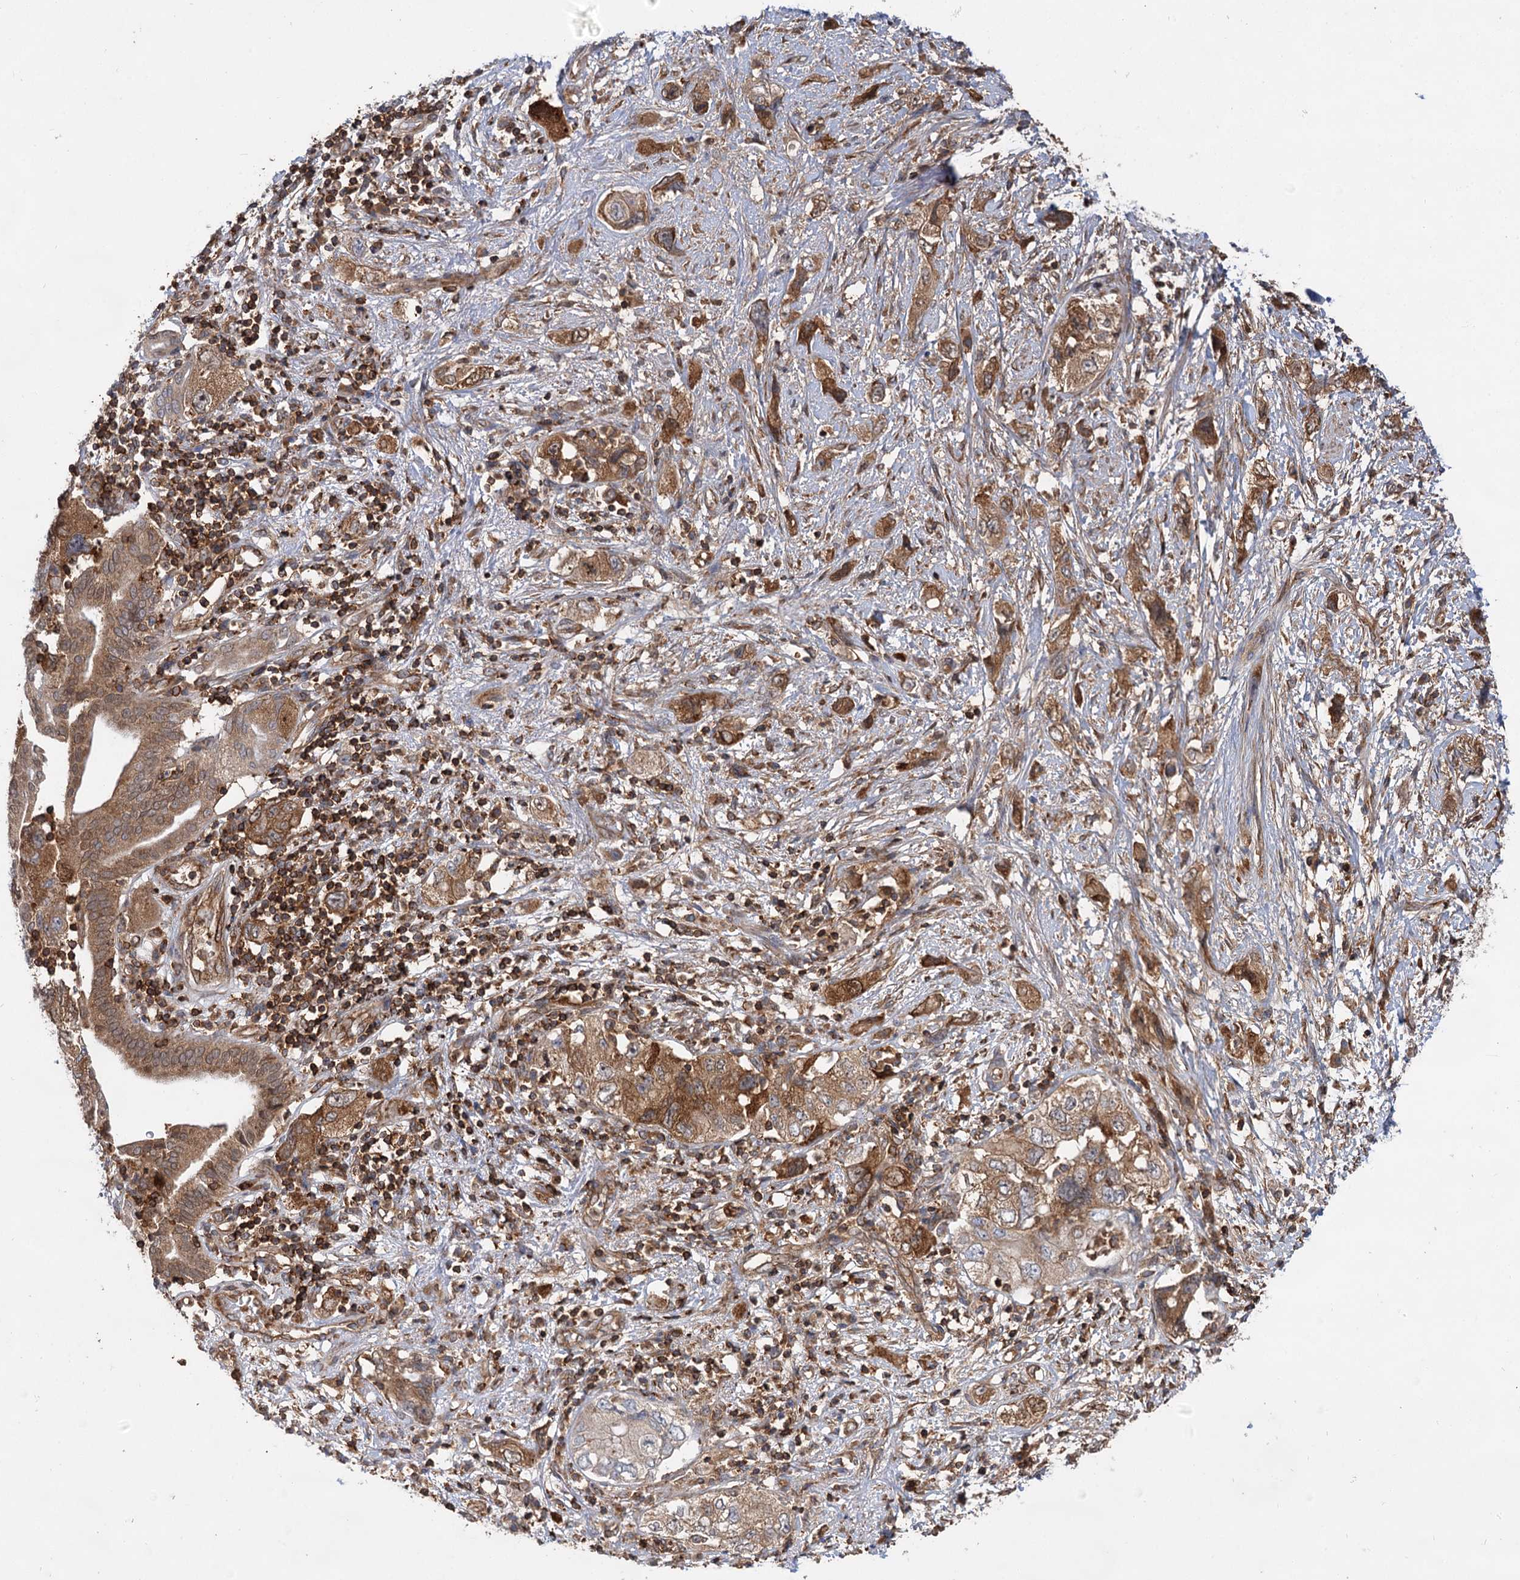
{"staining": {"intensity": "moderate", "quantity": ">75%", "location": "cytoplasmic/membranous"}, "tissue": "pancreatic cancer", "cell_type": "Tumor cells", "image_type": "cancer", "snomed": [{"axis": "morphology", "description": "Adenocarcinoma, NOS"}, {"axis": "topography", "description": "Pancreas"}], "caption": "Immunohistochemical staining of human adenocarcinoma (pancreatic) displays medium levels of moderate cytoplasmic/membranous expression in approximately >75% of tumor cells. (DAB IHC with brightfield microscopy, high magnification).", "gene": "PACS1", "patient": {"sex": "female", "age": 73}}